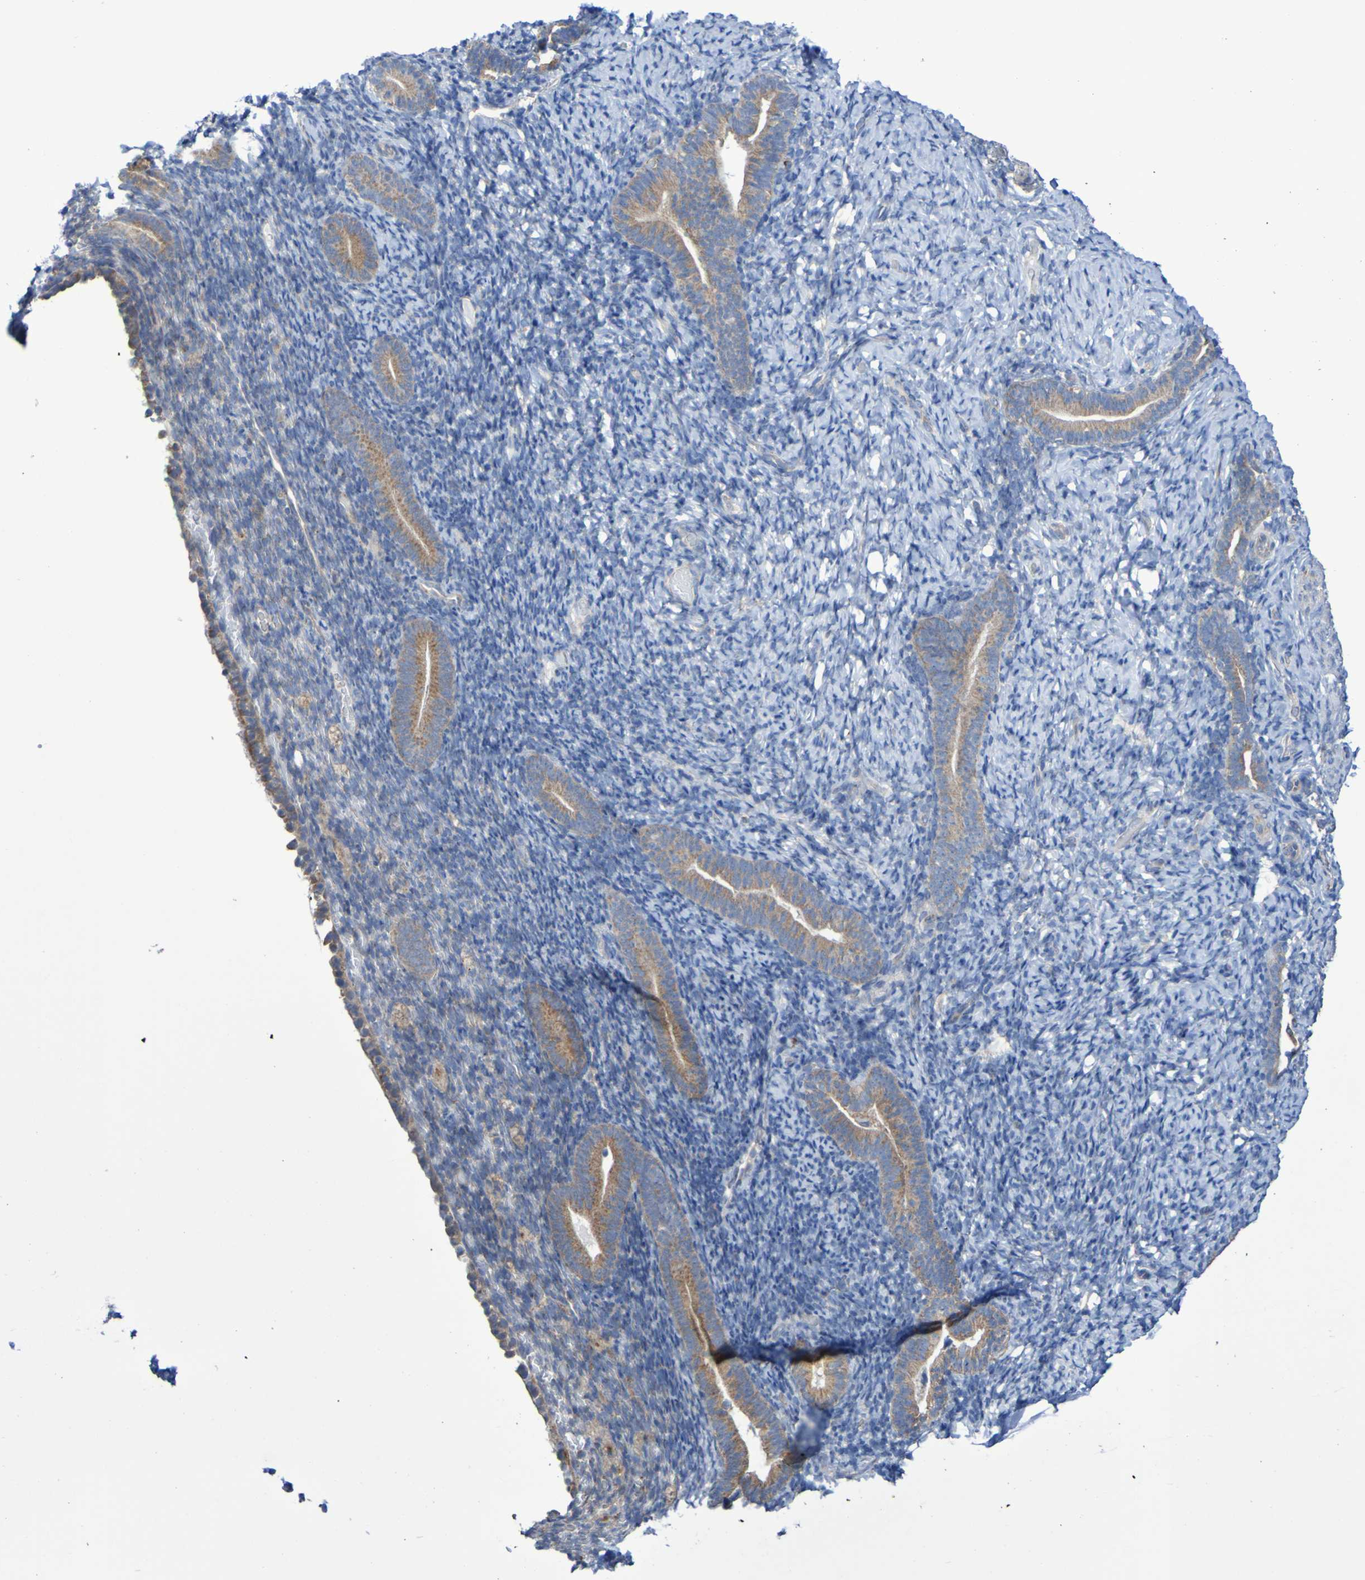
{"staining": {"intensity": "weak", "quantity": "<25%", "location": "cytoplasmic/membranous"}, "tissue": "endometrium", "cell_type": "Cells in endometrial stroma", "image_type": "normal", "snomed": [{"axis": "morphology", "description": "Normal tissue, NOS"}, {"axis": "topography", "description": "Endometrium"}], "caption": "This is an immunohistochemistry (IHC) micrograph of normal endometrium. There is no positivity in cells in endometrial stroma.", "gene": "LMBRD2", "patient": {"sex": "female", "age": 51}}